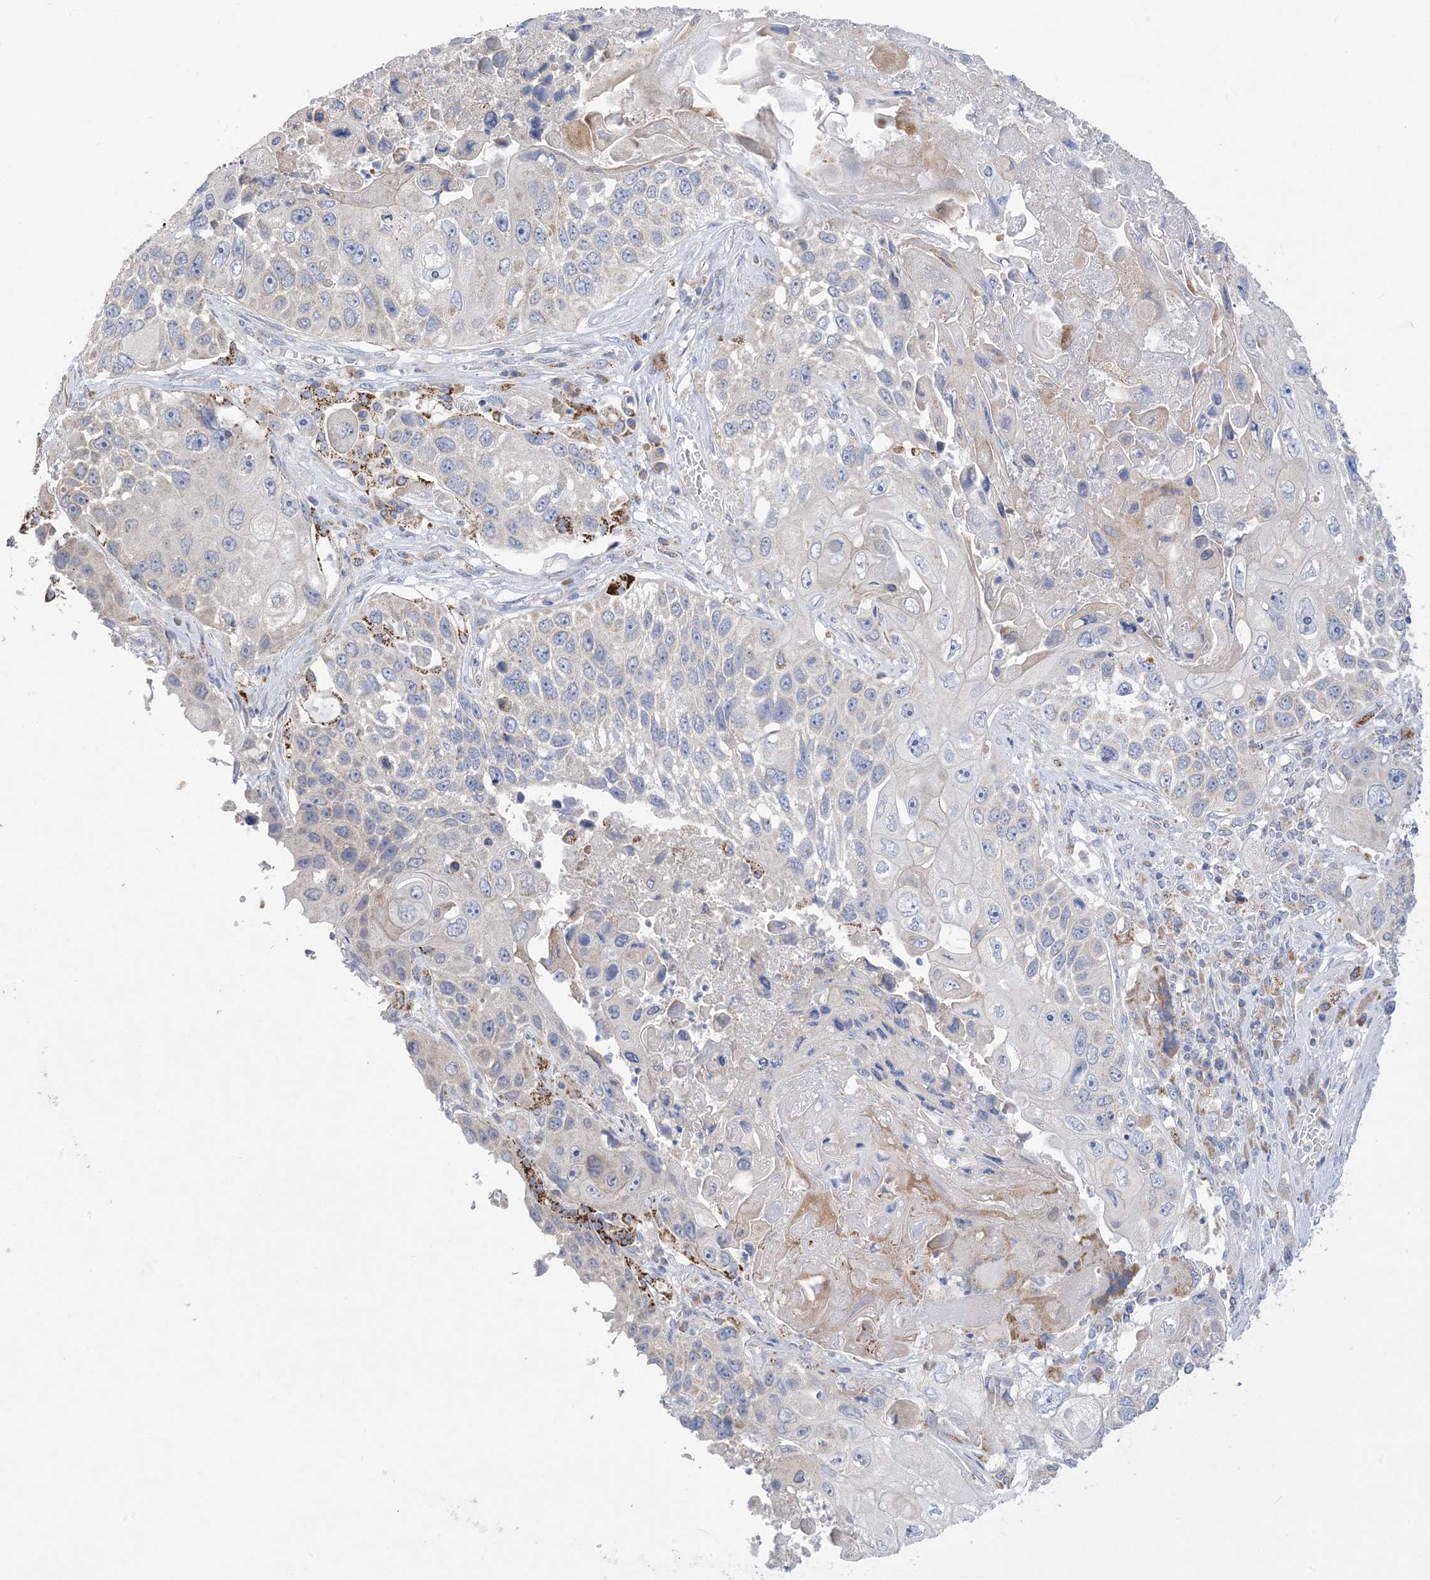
{"staining": {"intensity": "negative", "quantity": "none", "location": "none"}, "tissue": "lung cancer", "cell_type": "Tumor cells", "image_type": "cancer", "snomed": [{"axis": "morphology", "description": "Squamous cell carcinoma, NOS"}, {"axis": "topography", "description": "Lung"}], "caption": "Lung cancer was stained to show a protein in brown. There is no significant positivity in tumor cells.", "gene": "CLEC16A", "patient": {"sex": "male", "age": 61}}